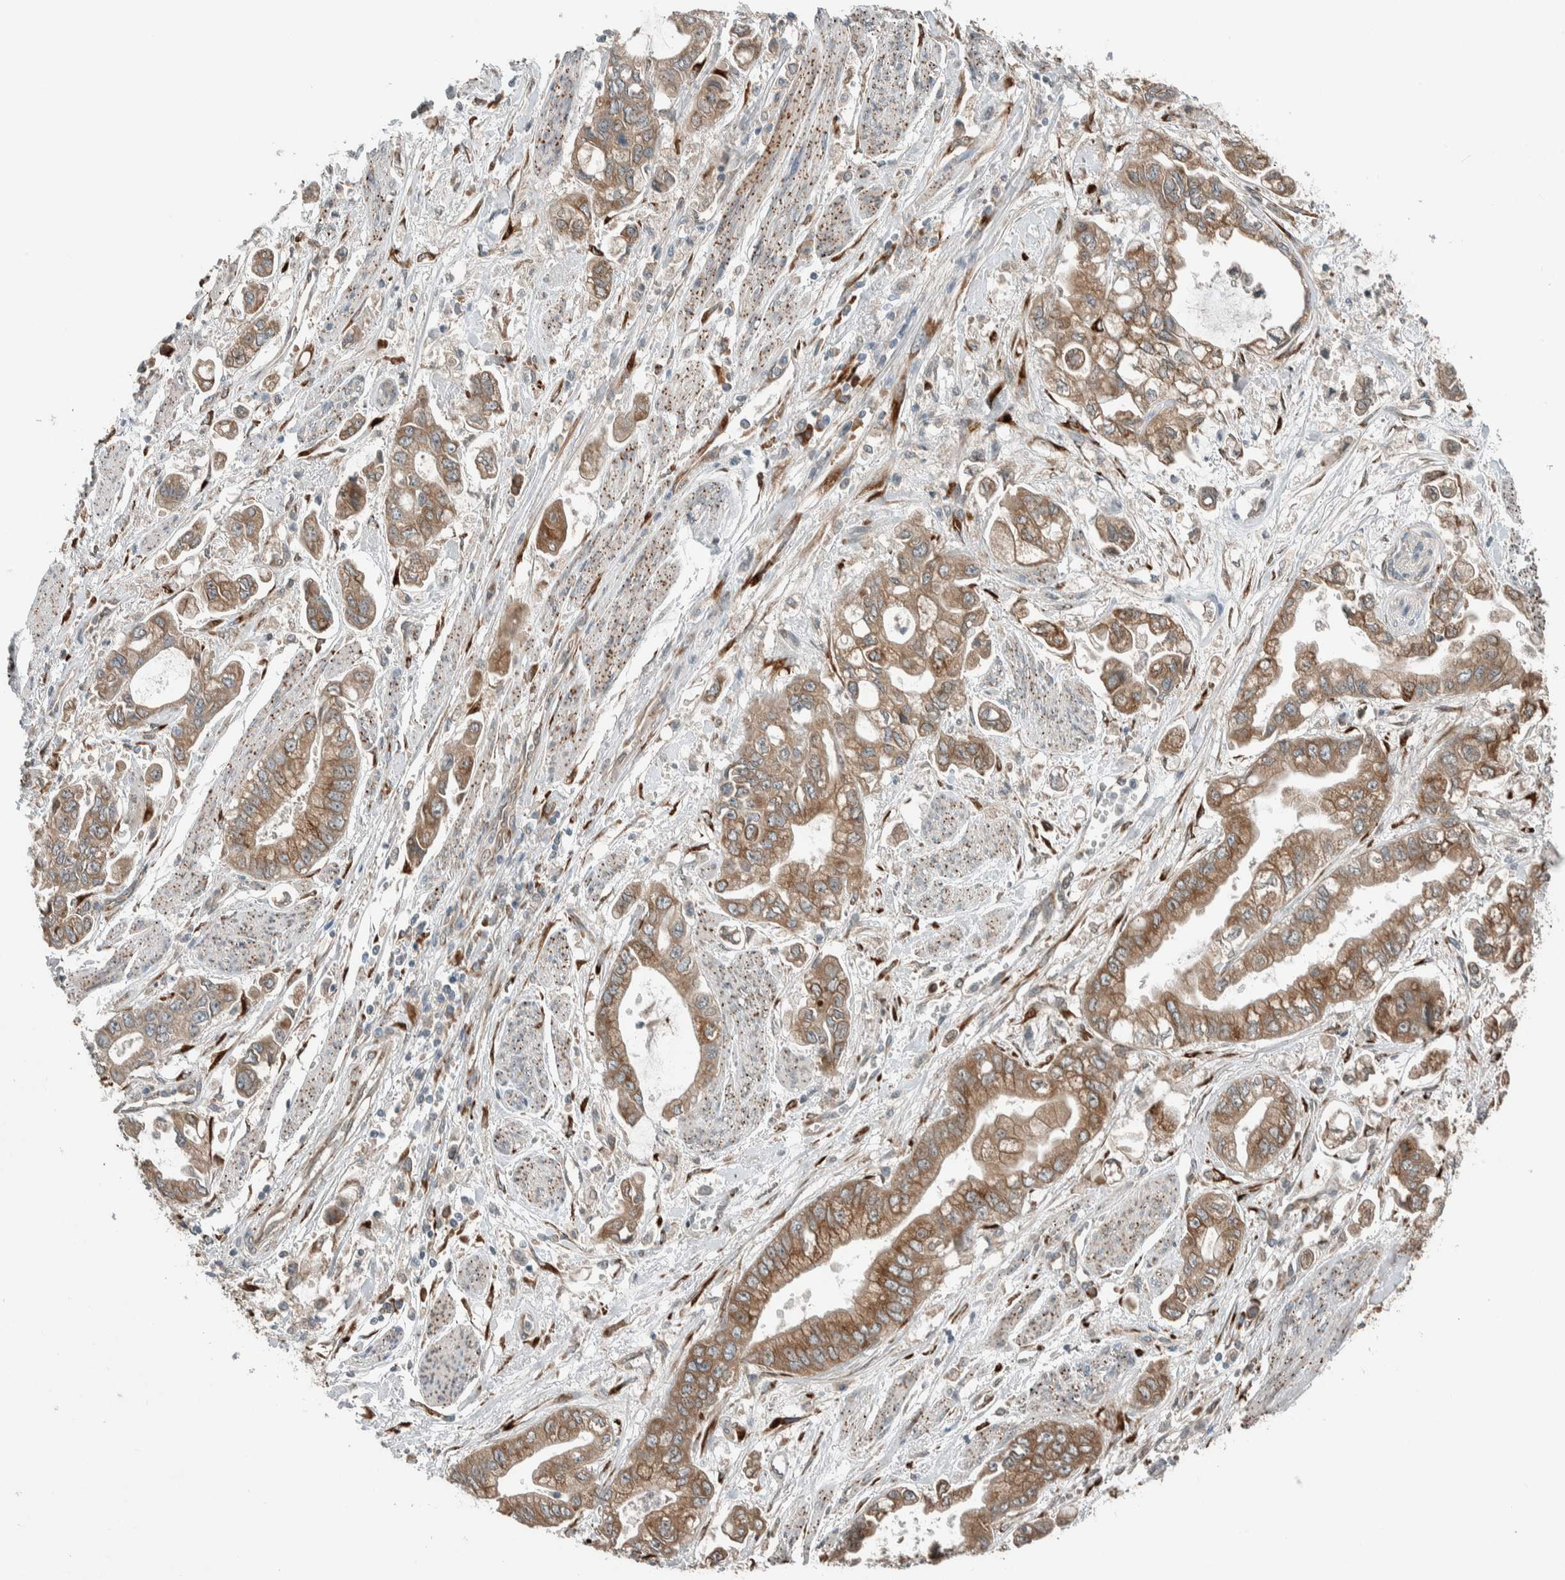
{"staining": {"intensity": "moderate", "quantity": ">75%", "location": "cytoplasmic/membranous"}, "tissue": "stomach cancer", "cell_type": "Tumor cells", "image_type": "cancer", "snomed": [{"axis": "morphology", "description": "Normal tissue, NOS"}, {"axis": "morphology", "description": "Adenocarcinoma, NOS"}, {"axis": "topography", "description": "Stomach"}], "caption": "A medium amount of moderate cytoplasmic/membranous positivity is present in approximately >75% of tumor cells in stomach cancer tissue. (DAB IHC with brightfield microscopy, high magnification).", "gene": "CTBP2", "patient": {"sex": "male", "age": 62}}